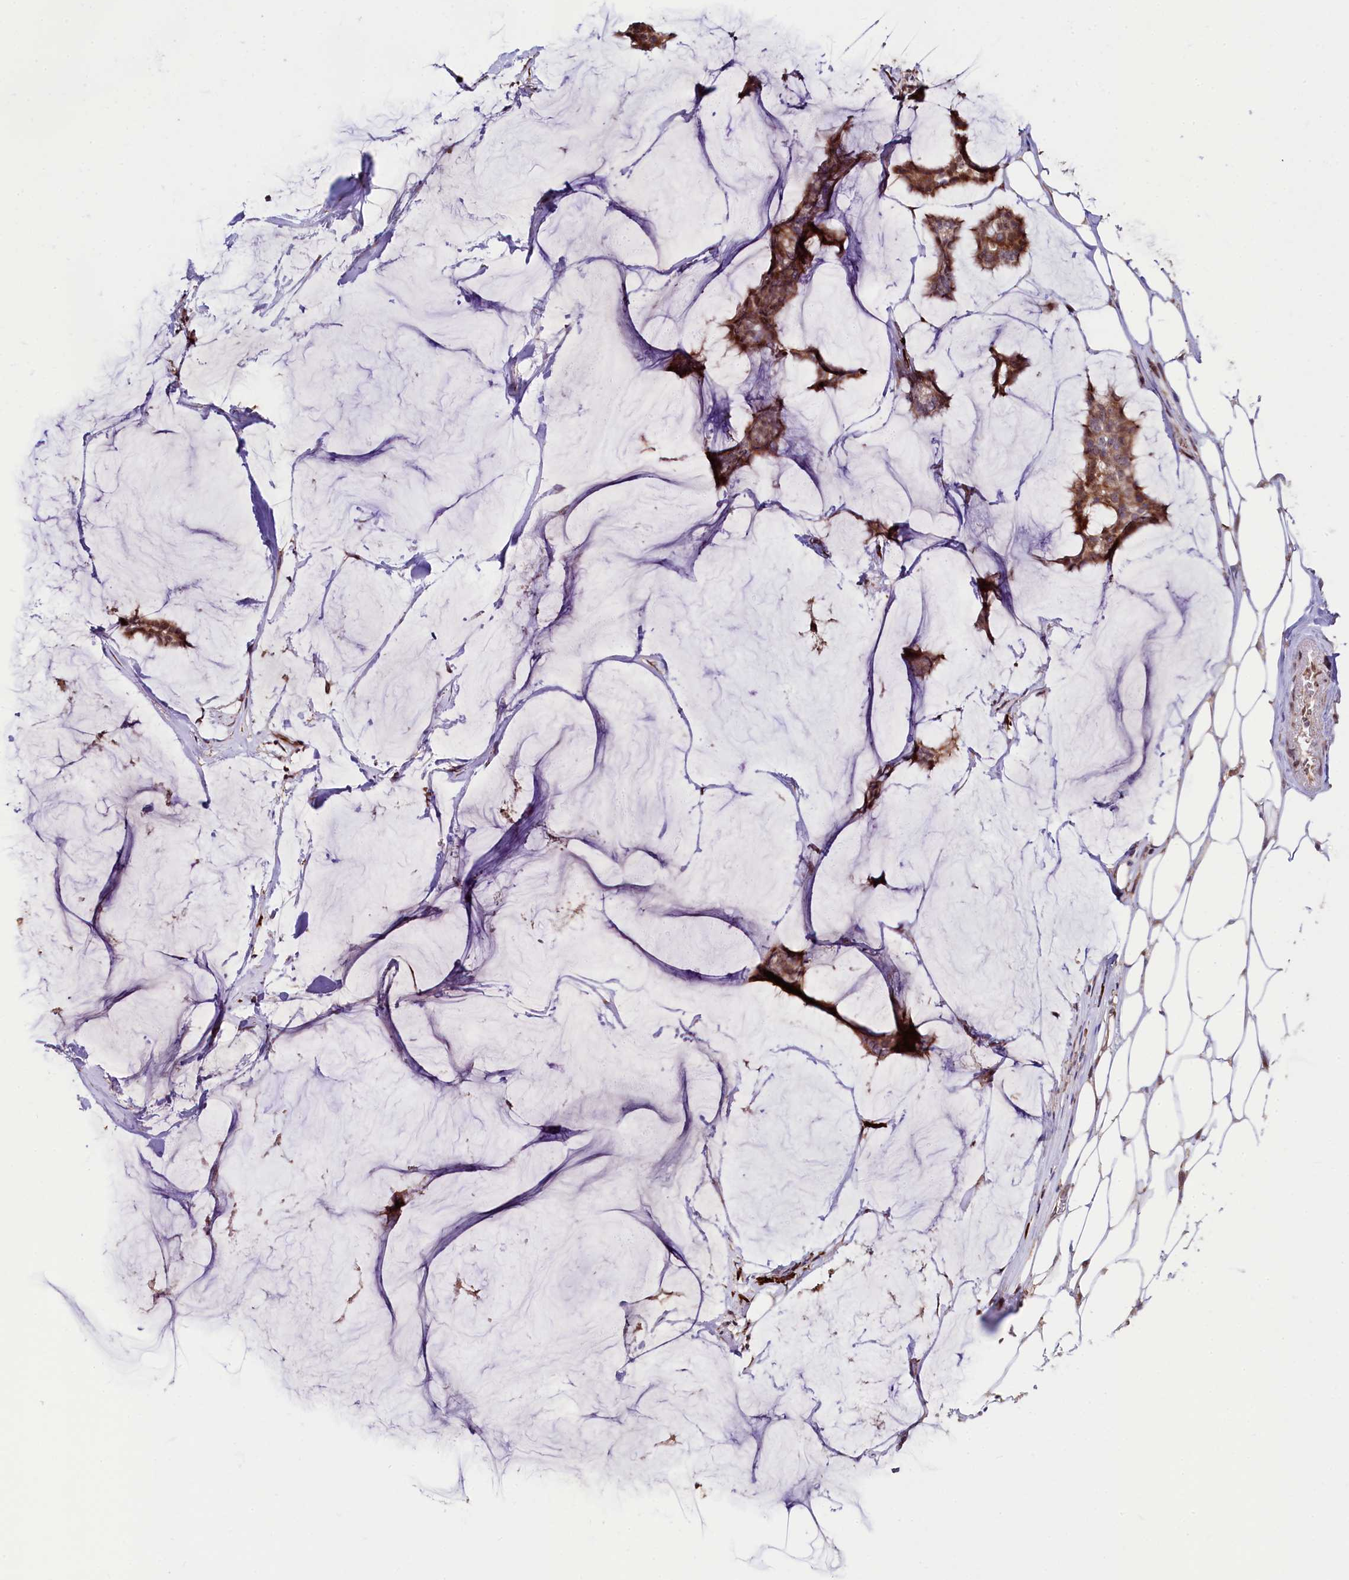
{"staining": {"intensity": "moderate", "quantity": ">75%", "location": "cytoplasmic/membranous"}, "tissue": "breast cancer", "cell_type": "Tumor cells", "image_type": "cancer", "snomed": [{"axis": "morphology", "description": "Duct carcinoma"}, {"axis": "topography", "description": "Breast"}], "caption": "High-magnification brightfield microscopy of breast cancer stained with DAB (3,3'-diaminobenzidine) (brown) and counterstained with hematoxylin (blue). tumor cells exhibit moderate cytoplasmic/membranous positivity is seen in about>75% of cells.", "gene": "C5orf15", "patient": {"sex": "female", "age": 93}}